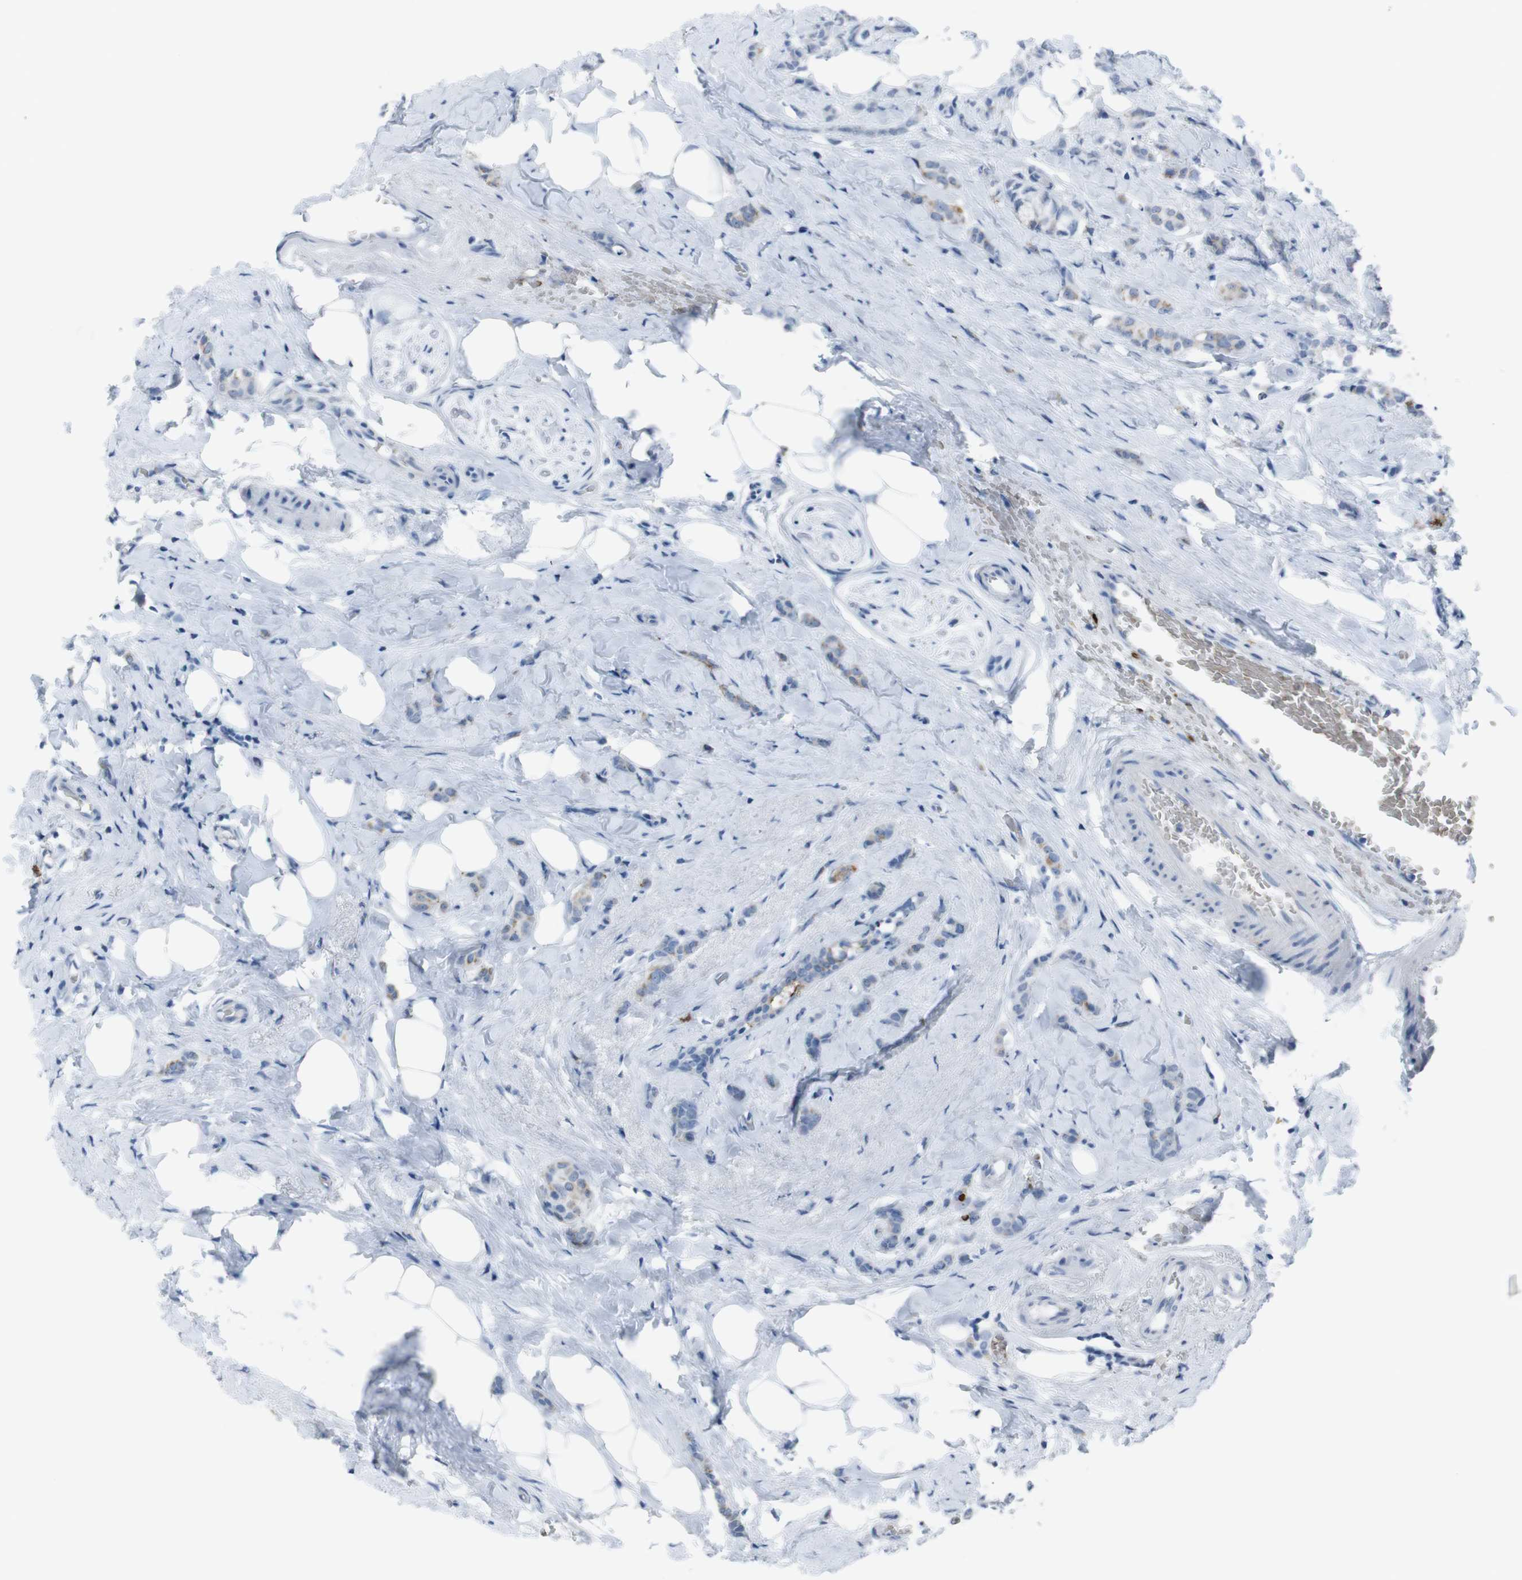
{"staining": {"intensity": "moderate", "quantity": "25%-75%", "location": "cytoplasmic/membranous"}, "tissue": "breast cancer", "cell_type": "Tumor cells", "image_type": "cancer", "snomed": [{"axis": "morphology", "description": "Lobular carcinoma"}, {"axis": "topography", "description": "Breast"}], "caption": "The micrograph shows immunohistochemical staining of breast cancer (lobular carcinoma). There is moderate cytoplasmic/membranous positivity is appreciated in about 25%-75% of tumor cells.", "gene": "ST6GAL1", "patient": {"sex": "female", "age": 60}}